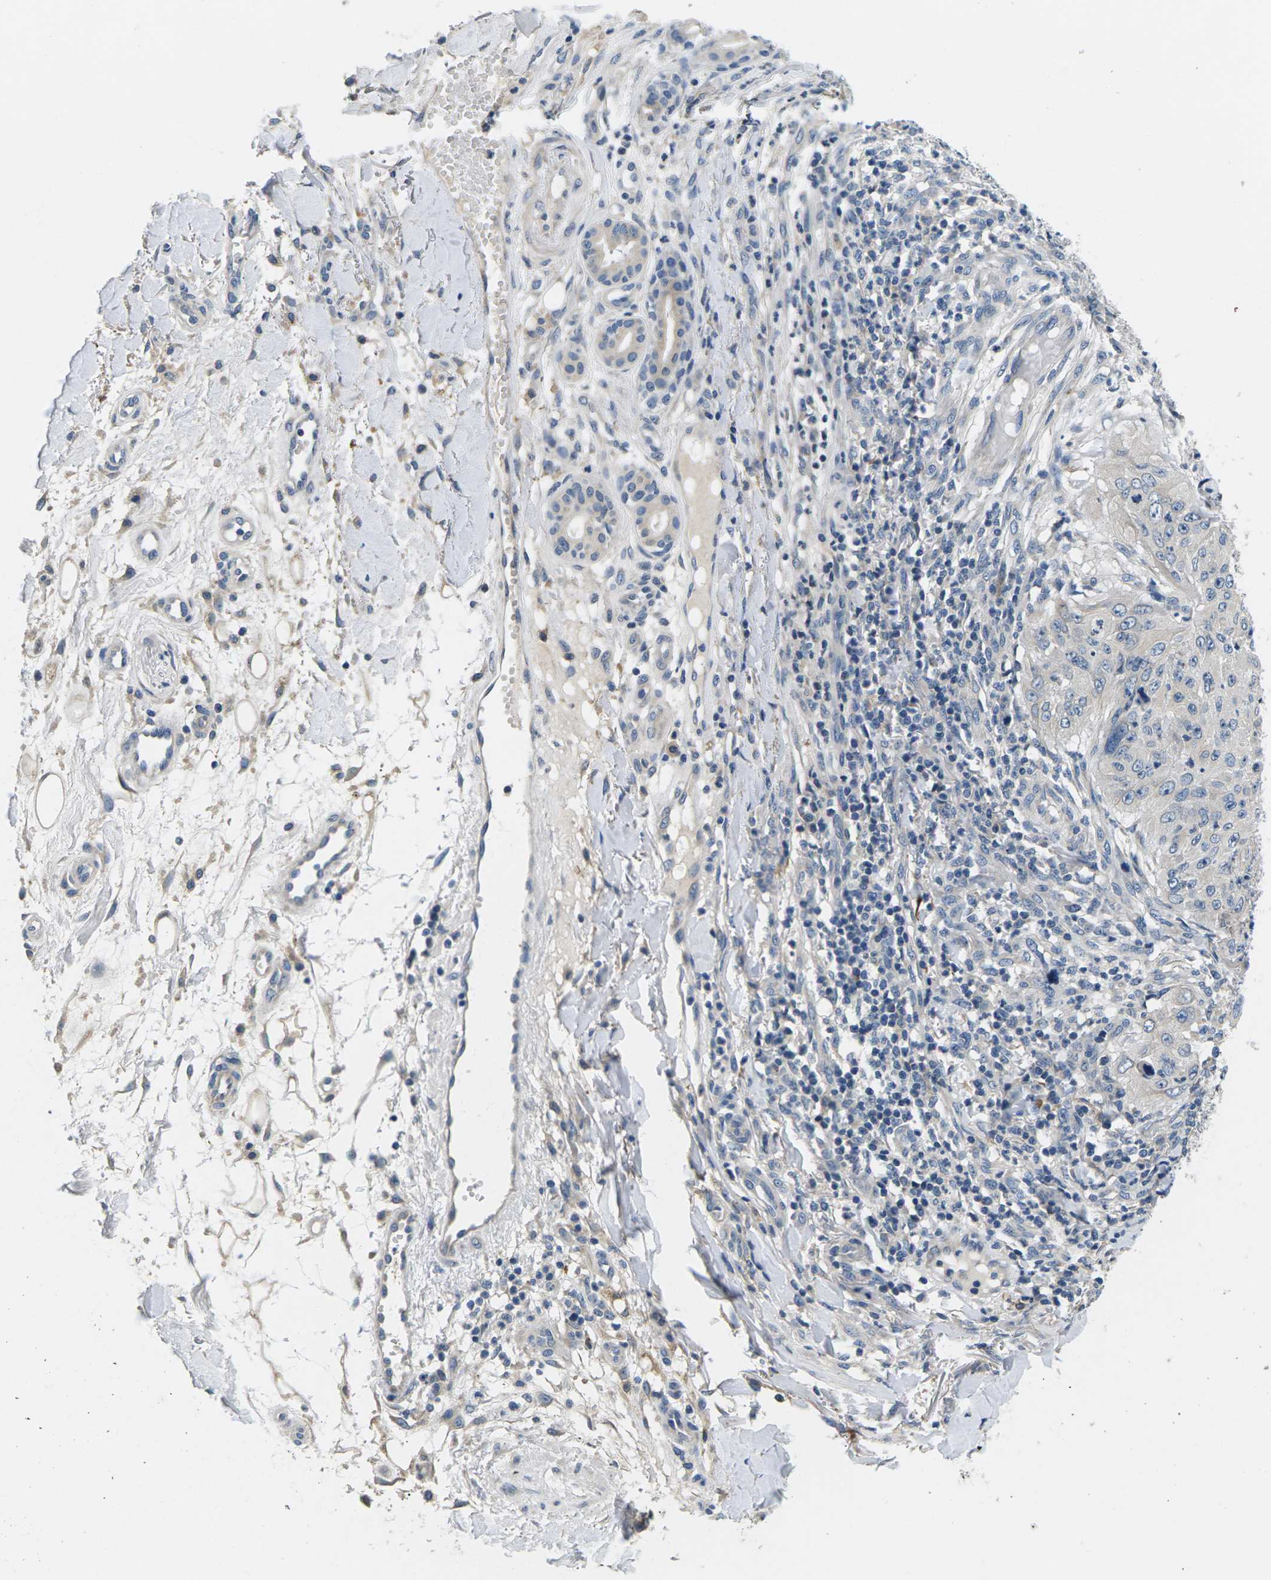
{"staining": {"intensity": "negative", "quantity": "none", "location": "none"}, "tissue": "skin cancer", "cell_type": "Tumor cells", "image_type": "cancer", "snomed": [{"axis": "morphology", "description": "Squamous cell carcinoma, NOS"}, {"axis": "topography", "description": "Skin"}], "caption": "Tumor cells show no significant expression in skin cancer. Nuclei are stained in blue.", "gene": "ERGIC3", "patient": {"sex": "female", "age": 80}}